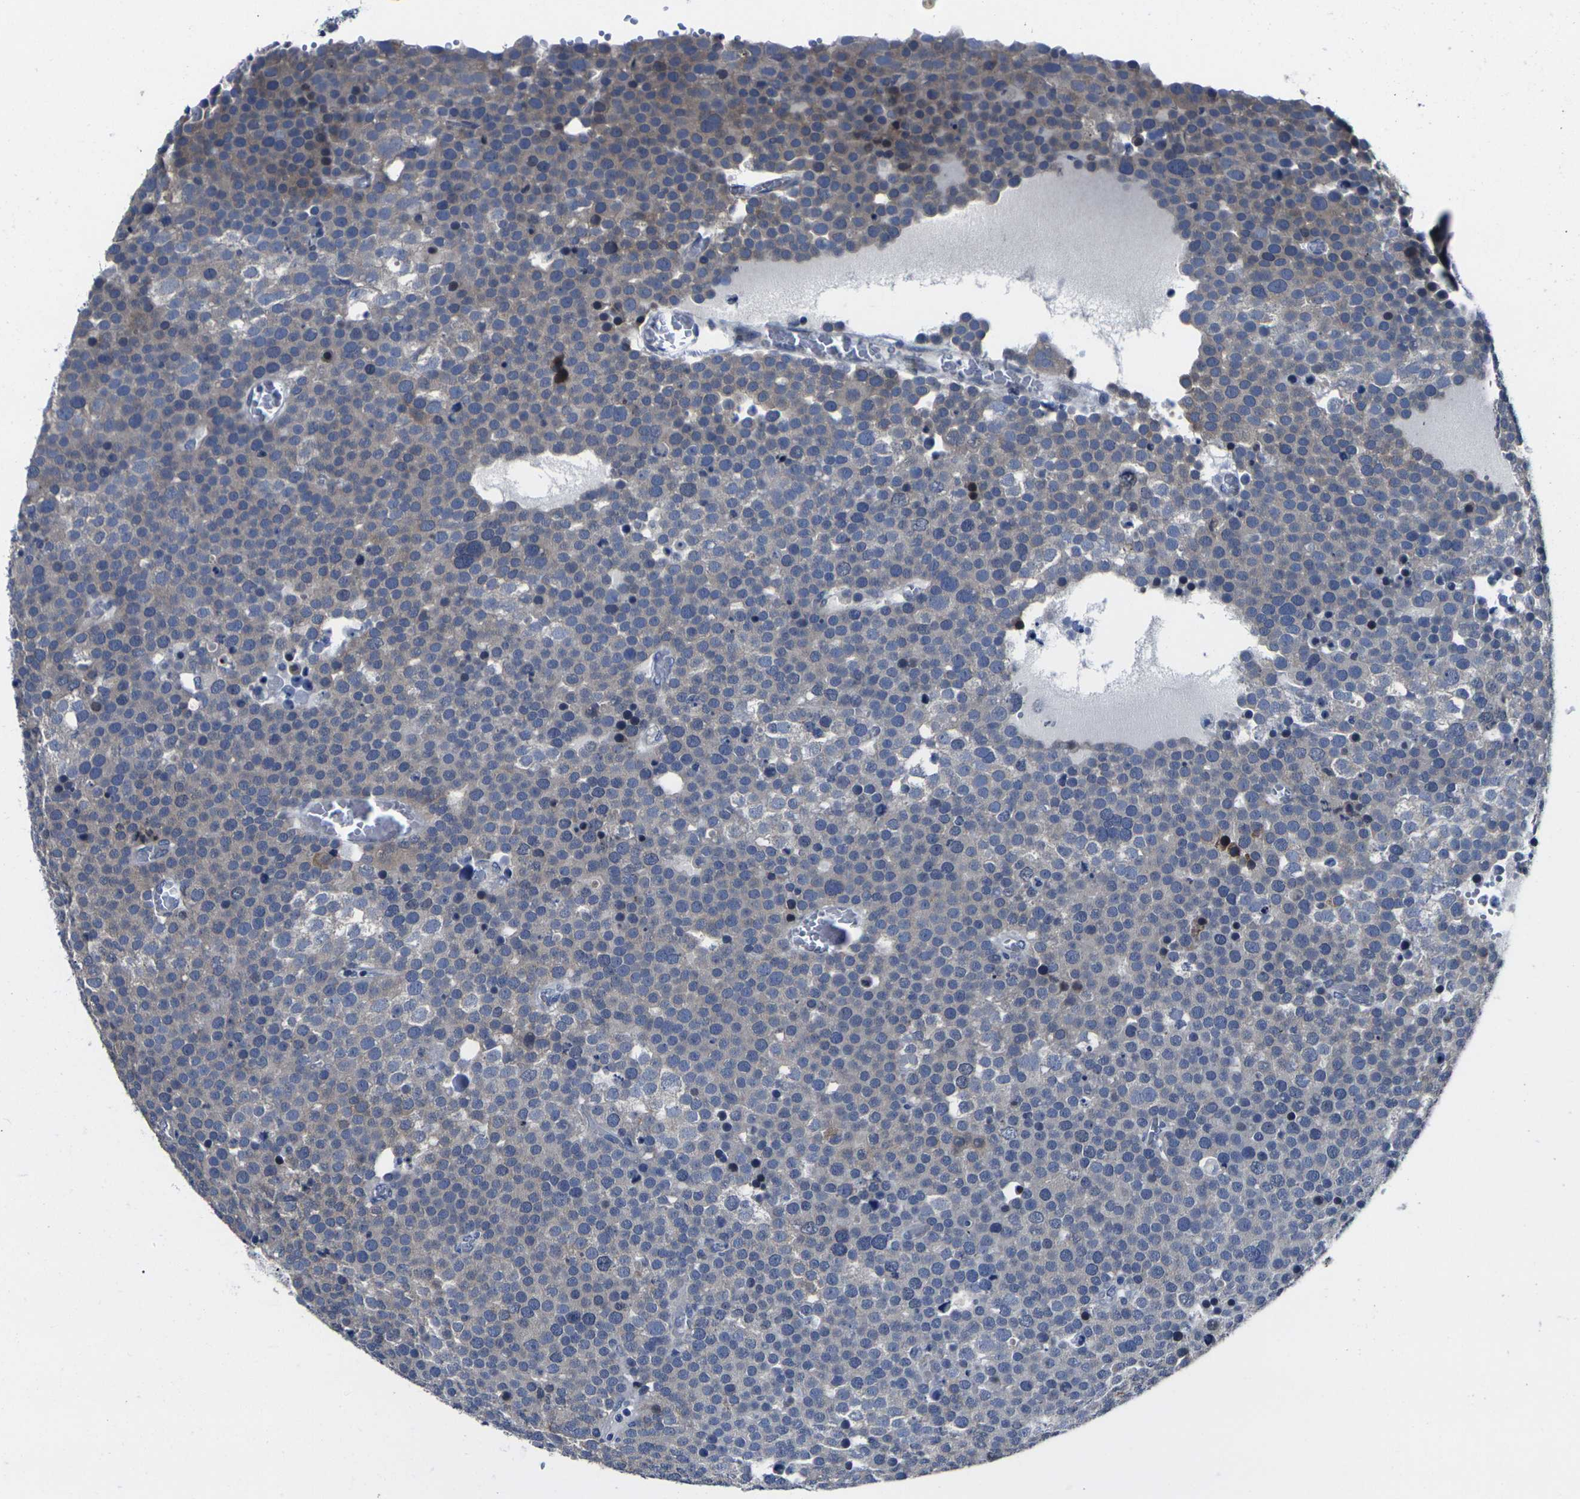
{"staining": {"intensity": "weak", "quantity": "<25%", "location": "cytoplasmic/membranous"}, "tissue": "testis cancer", "cell_type": "Tumor cells", "image_type": "cancer", "snomed": [{"axis": "morphology", "description": "Seminoma, NOS"}, {"axis": "topography", "description": "Testis"}], "caption": "This is an IHC histopathology image of human seminoma (testis). There is no positivity in tumor cells.", "gene": "CYP2C8", "patient": {"sex": "male", "age": 71}}